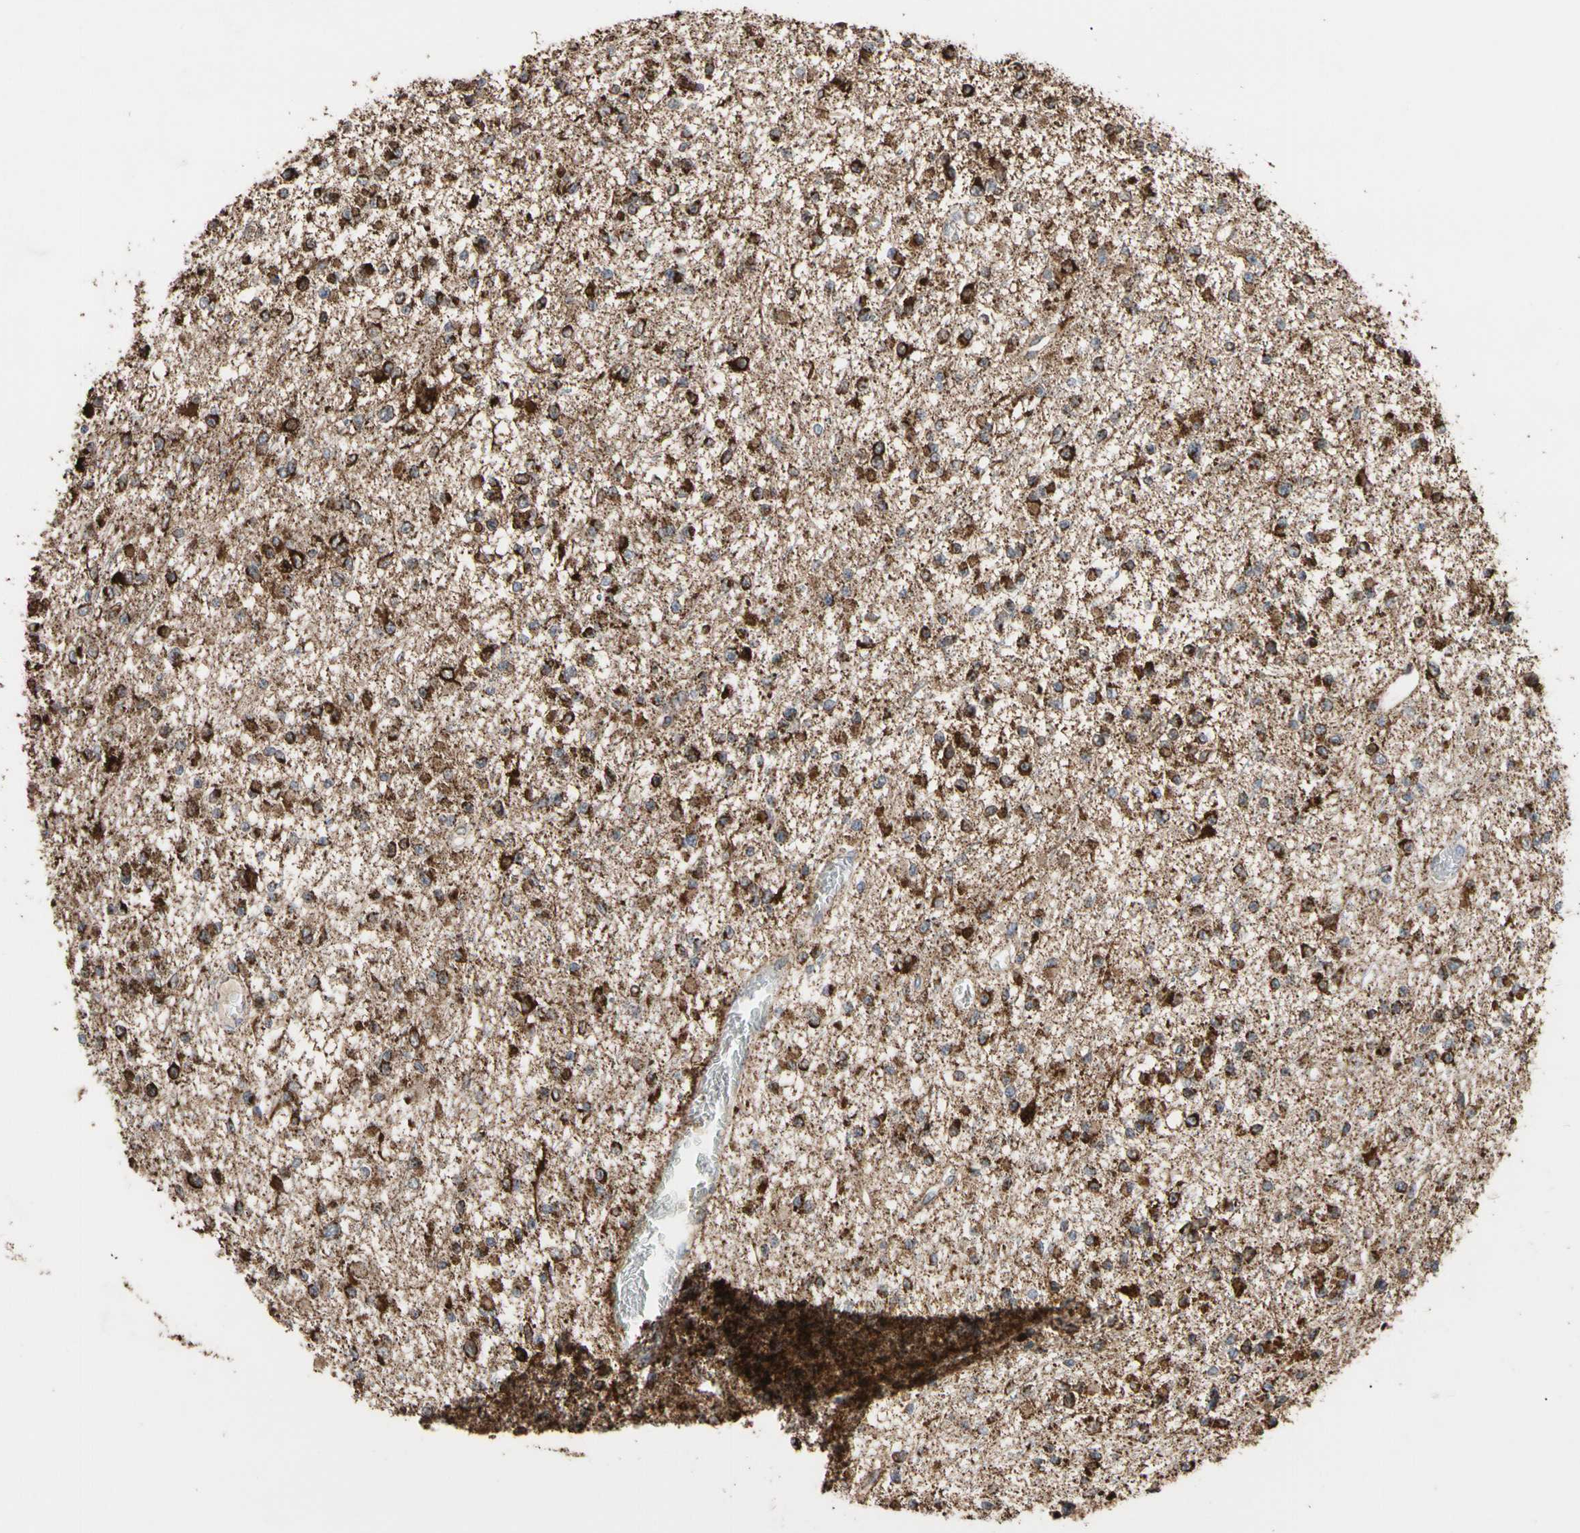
{"staining": {"intensity": "strong", "quantity": ">75%", "location": "cytoplasmic/membranous"}, "tissue": "glioma", "cell_type": "Tumor cells", "image_type": "cancer", "snomed": [{"axis": "morphology", "description": "Glioma, malignant, Low grade"}, {"axis": "topography", "description": "Brain"}], "caption": "The immunohistochemical stain highlights strong cytoplasmic/membranous positivity in tumor cells of low-grade glioma (malignant) tissue. The protein is stained brown, and the nuclei are stained in blue (DAB IHC with brightfield microscopy, high magnification).", "gene": "FAM110B", "patient": {"sex": "female", "age": 22}}